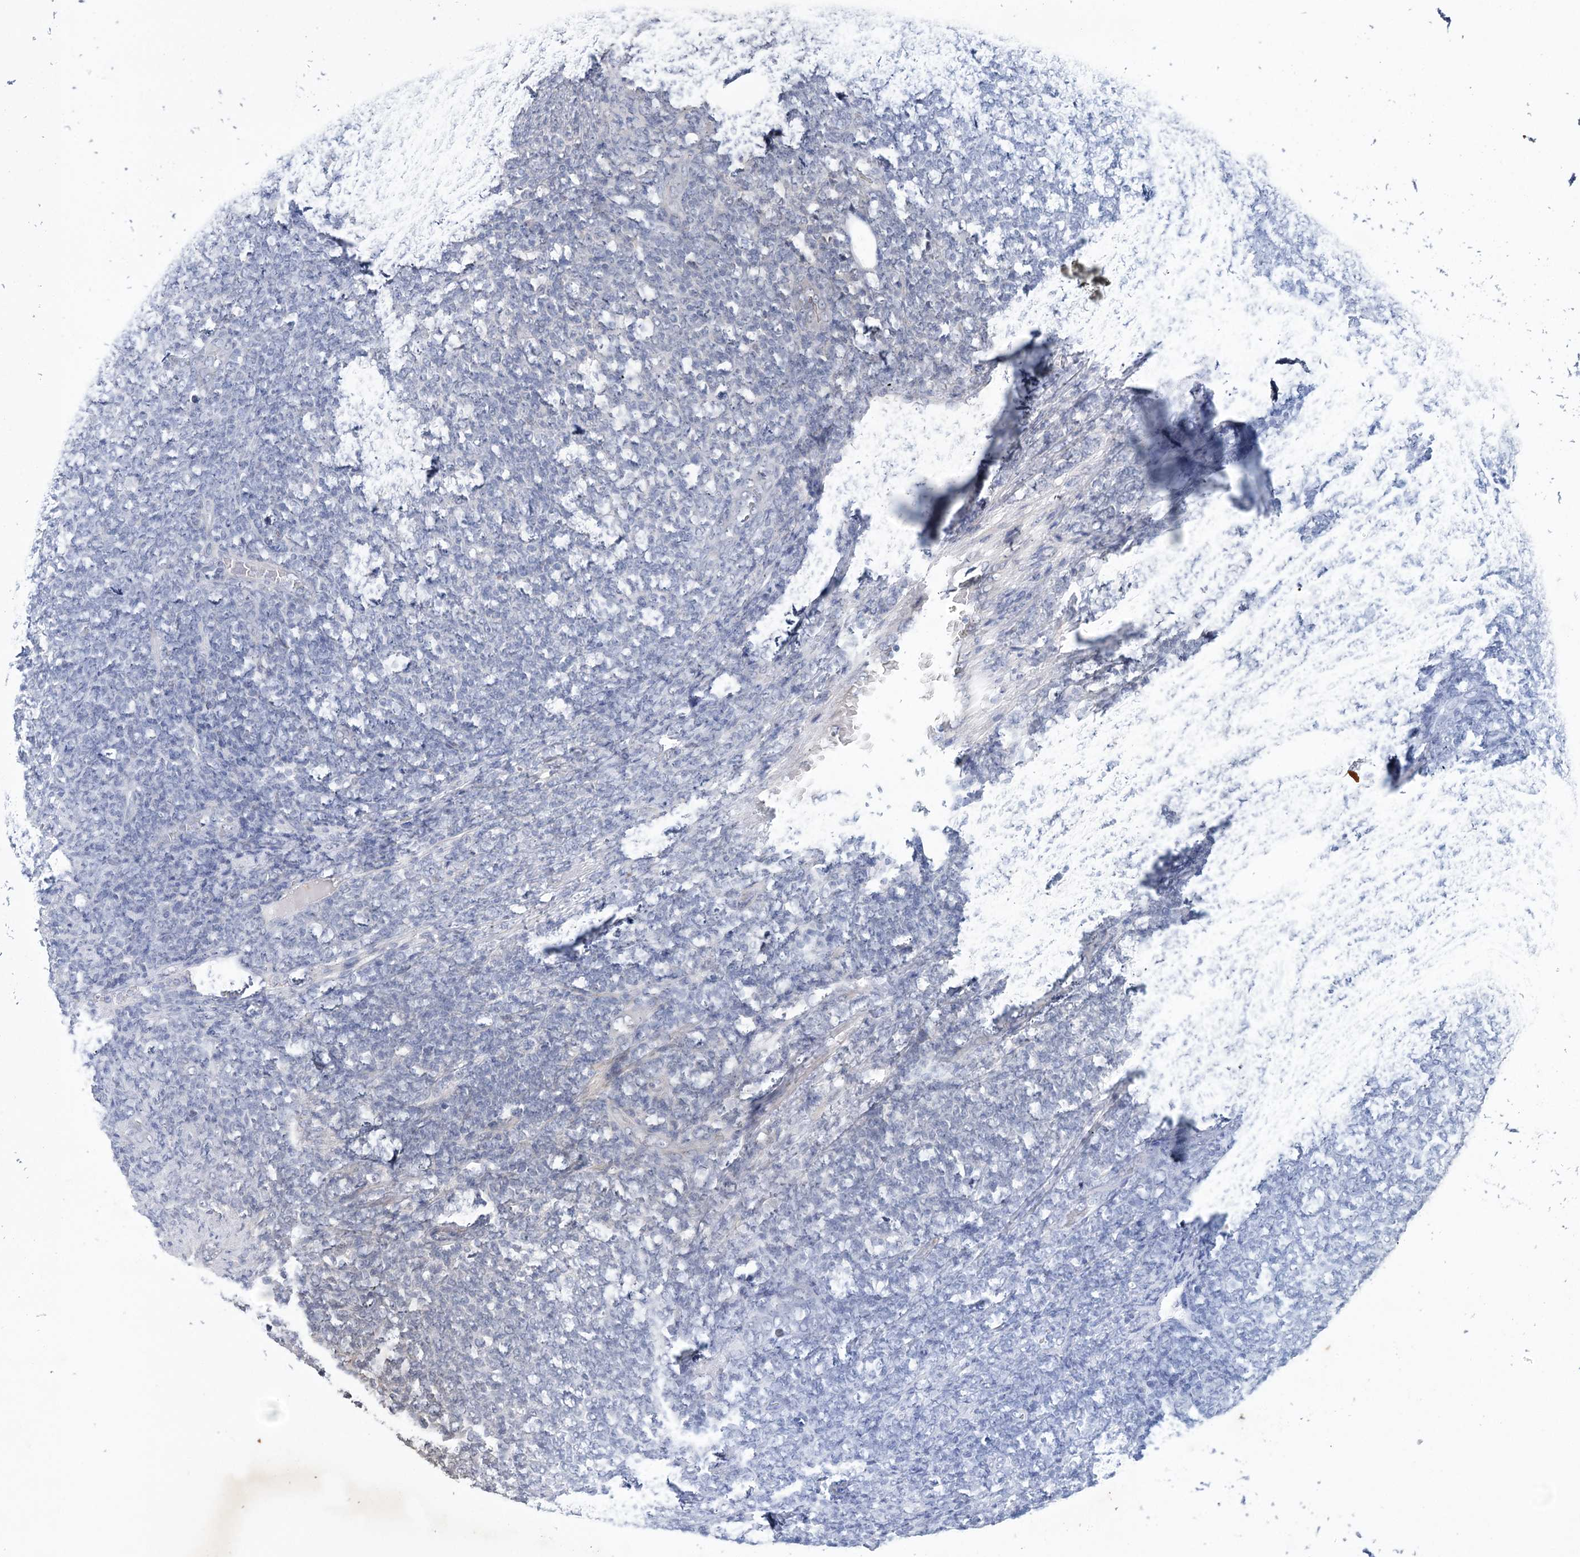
{"staining": {"intensity": "negative", "quantity": "none", "location": "none"}, "tissue": "lymphoma", "cell_type": "Tumor cells", "image_type": "cancer", "snomed": [{"axis": "morphology", "description": "Malignant lymphoma, non-Hodgkin's type, Low grade"}, {"axis": "topography", "description": "Lymph node"}], "caption": "Human lymphoma stained for a protein using immunohistochemistry exhibits no positivity in tumor cells.", "gene": "GCNT4", "patient": {"sex": "male", "age": 66}}